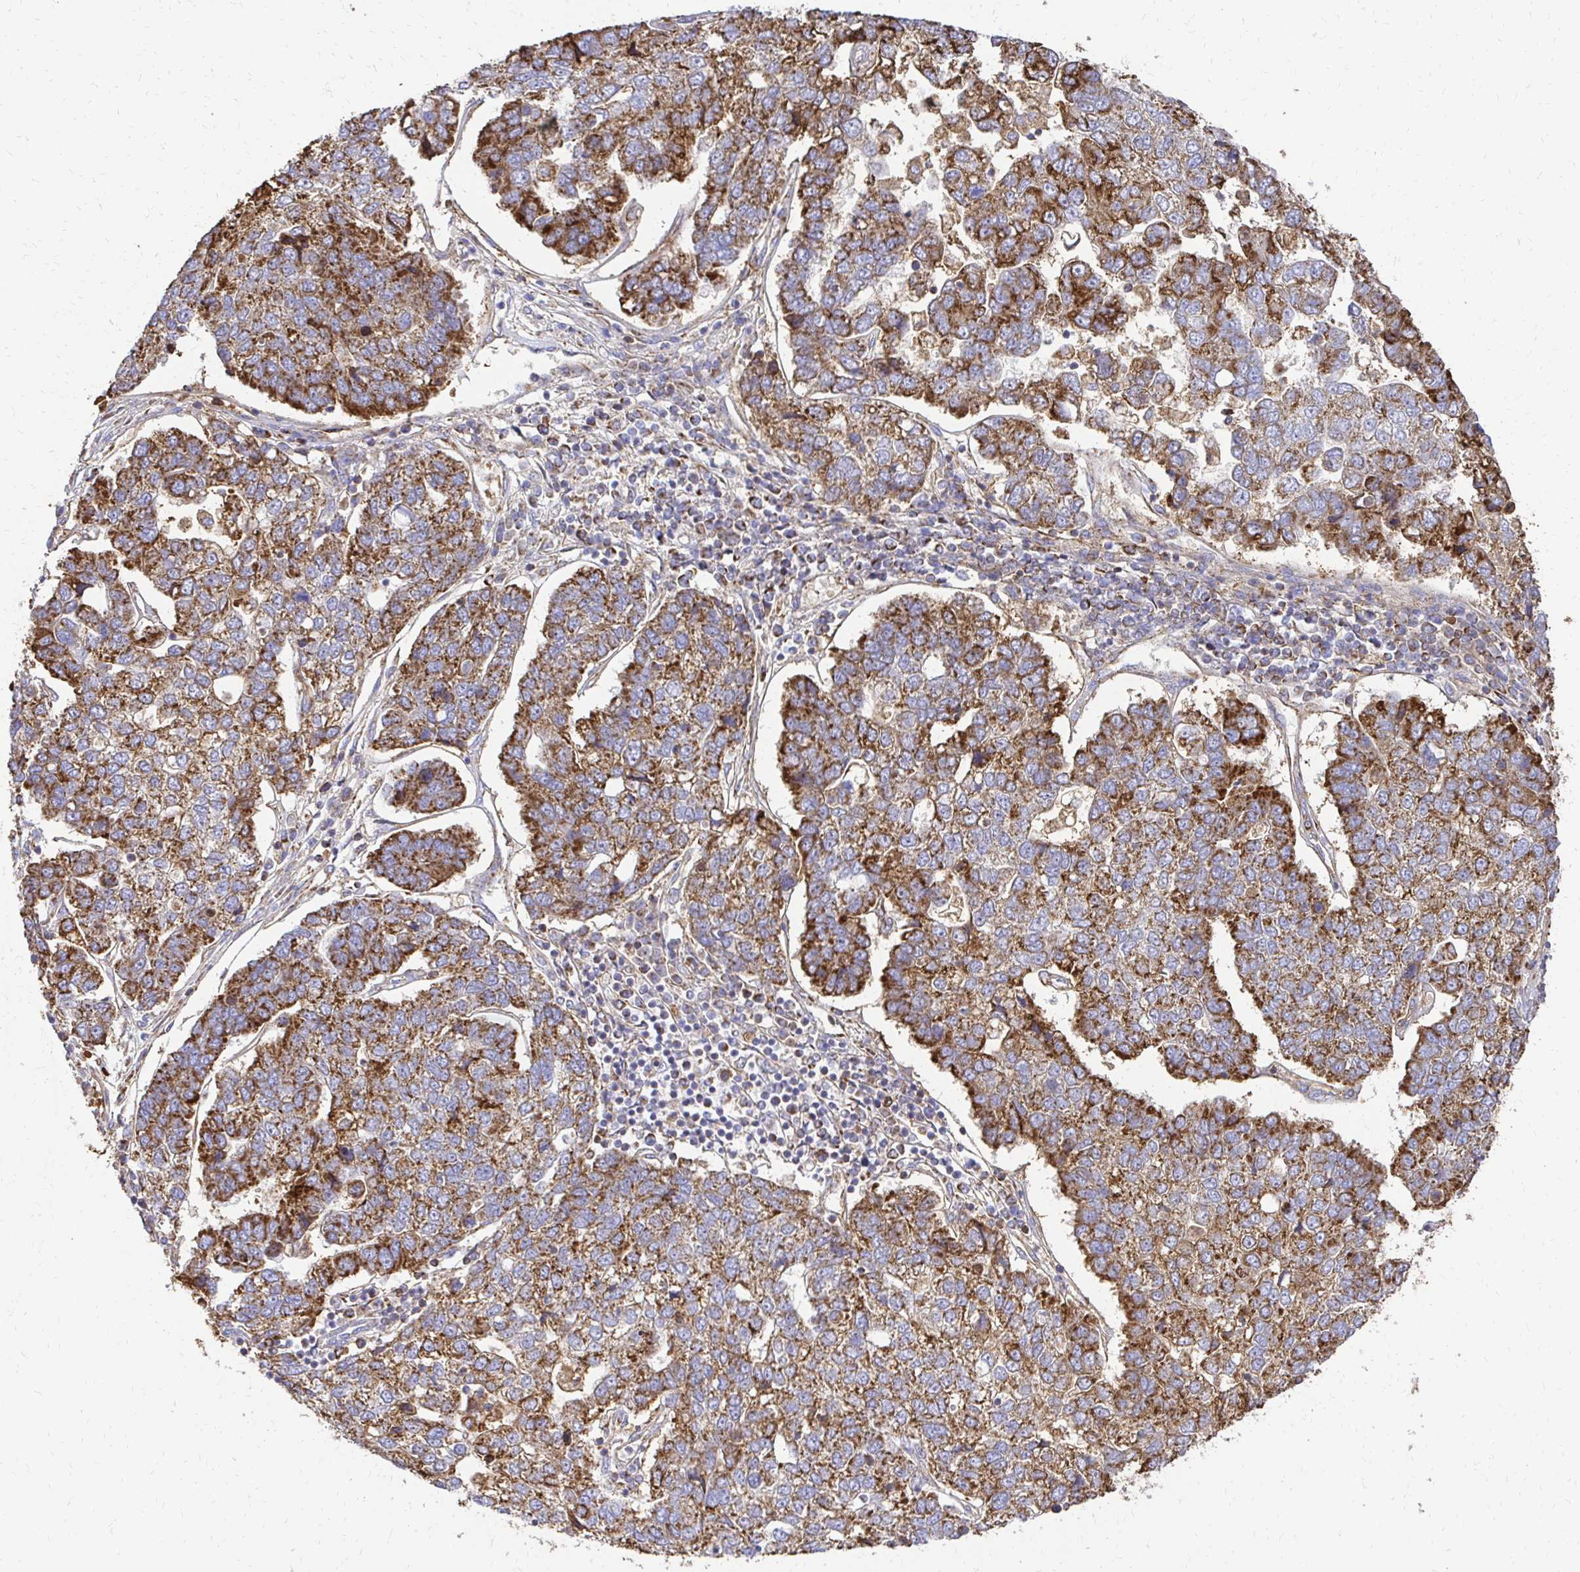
{"staining": {"intensity": "moderate", "quantity": ">75%", "location": "cytoplasmic/membranous"}, "tissue": "pancreatic cancer", "cell_type": "Tumor cells", "image_type": "cancer", "snomed": [{"axis": "morphology", "description": "Adenocarcinoma, NOS"}, {"axis": "topography", "description": "Pancreas"}], "caption": "Immunohistochemistry (DAB (3,3'-diaminobenzidine)) staining of pancreatic cancer (adenocarcinoma) reveals moderate cytoplasmic/membranous protein expression in about >75% of tumor cells.", "gene": "MRPL13", "patient": {"sex": "female", "age": 61}}